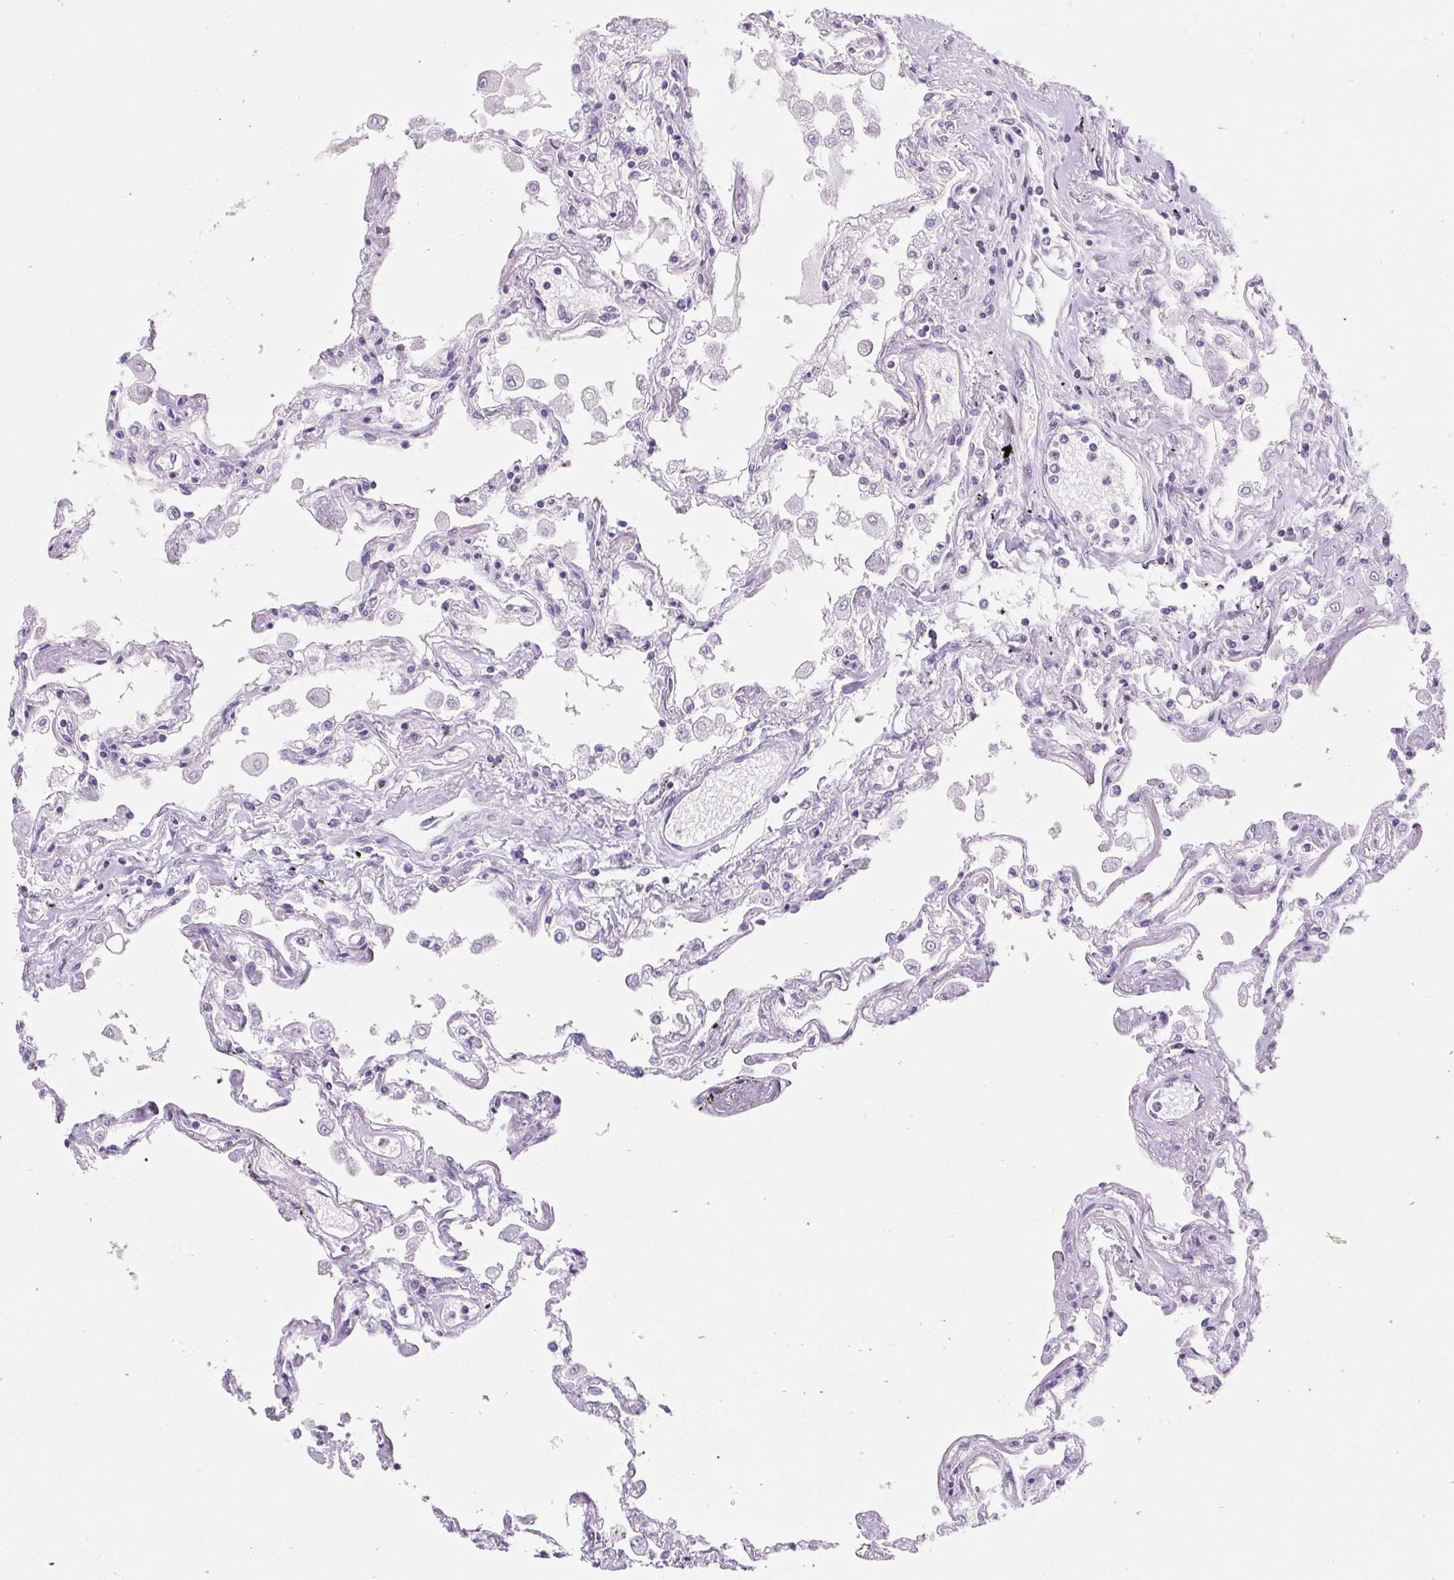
{"staining": {"intensity": "negative", "quantity": "none", "location": "none"}, "tissue": "lung", "cell_type": "Alveolar cells", "image_type": "normal", "snomed": [{"axis": "morphology", "description": "Normal tissue, NOS"}, {"axis": "morphology", "description": "Adenocarcinoma, NOS"}, {"axis": "topography", "description": "Cartilage tissue"}, {"axis": "topography", "description": "Lung"}], "caption": "DAB (3,3'-diaminobenzidine) immunohistochemical staining of unremarkable human lung reveals no significant positivity in alveolar cells.", "gene": "BCAS1", "patient": {"sex": "female", "age": 67}}